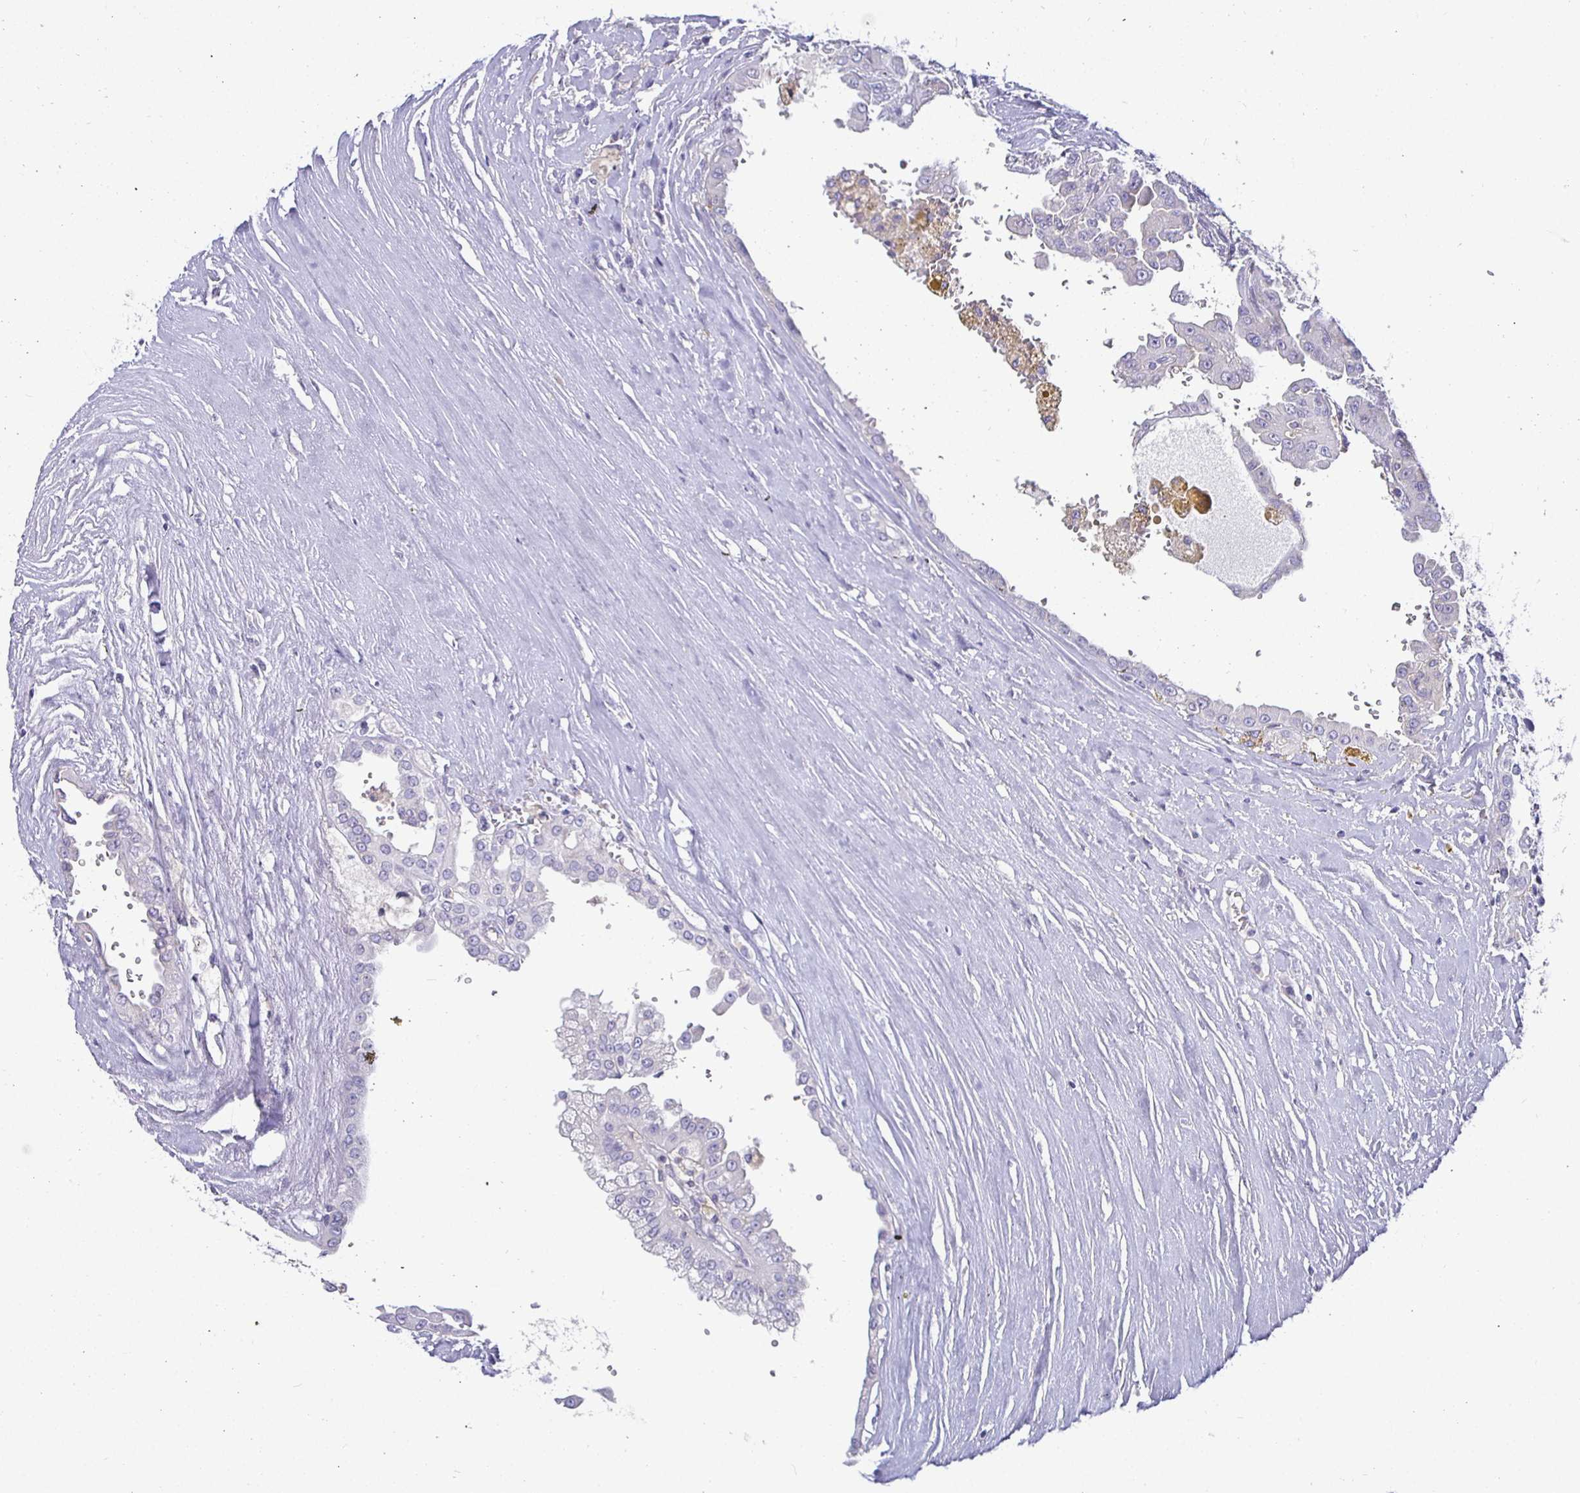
{"staining": {"intensity": "negative", "quantity": "none", "location": "none"}, "tissue": "renal cancer", "cell_type": "Tumor cells", "image_type": "cancer", "snomed": [{"axis": "morphology", "description": "Adenocarcinoma, NOS"}, {"axis": "topography", "description": "Kidney"}], "caption": "IHC histopathology image of human renal cancer (adenocarcinoma) stained for a protein (brown), which displays no positivity in tumor cells. (DAB immunohistochemistry, high magnification).", "gene": "SIRPA", "patient": {"sex": "male", "age": 58}}